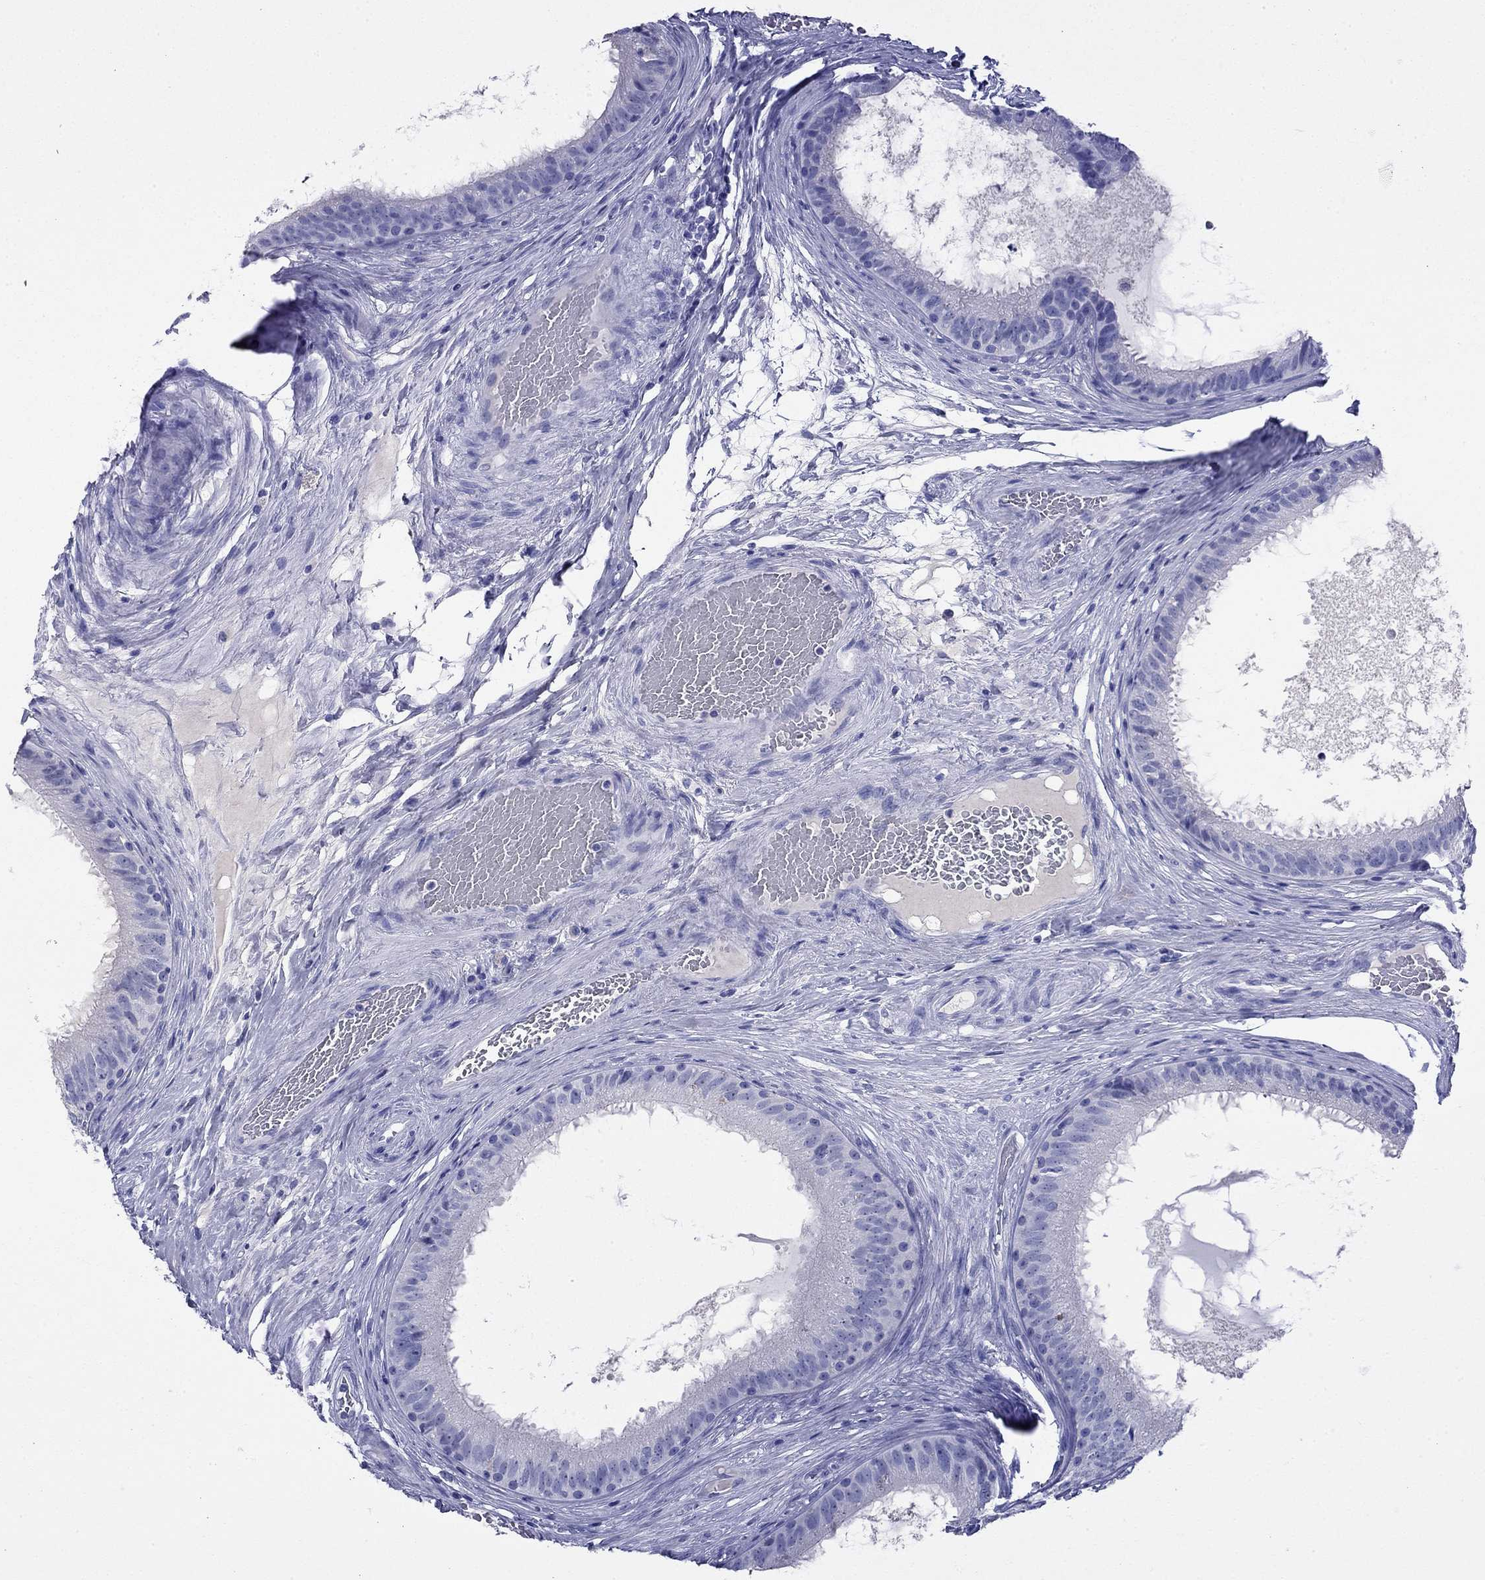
{"staining": {"intensity": "negative", "quantity": "none", "location": "none"}, "tissue": "epididymis", "cell_type": "Glandular cells", "image_type": "normal", "snomed": [{"axis": "morphology", "description": "Normal tissue, NOS"}, {"axis": "topography", "description": "Epididymis"}], "caption": "This is an IHC histopathology image of unremarkable epididymis. There is no expression in glandular cells.", "gene": "ODF4", "patient": {"sex": "male", "age": 59}}